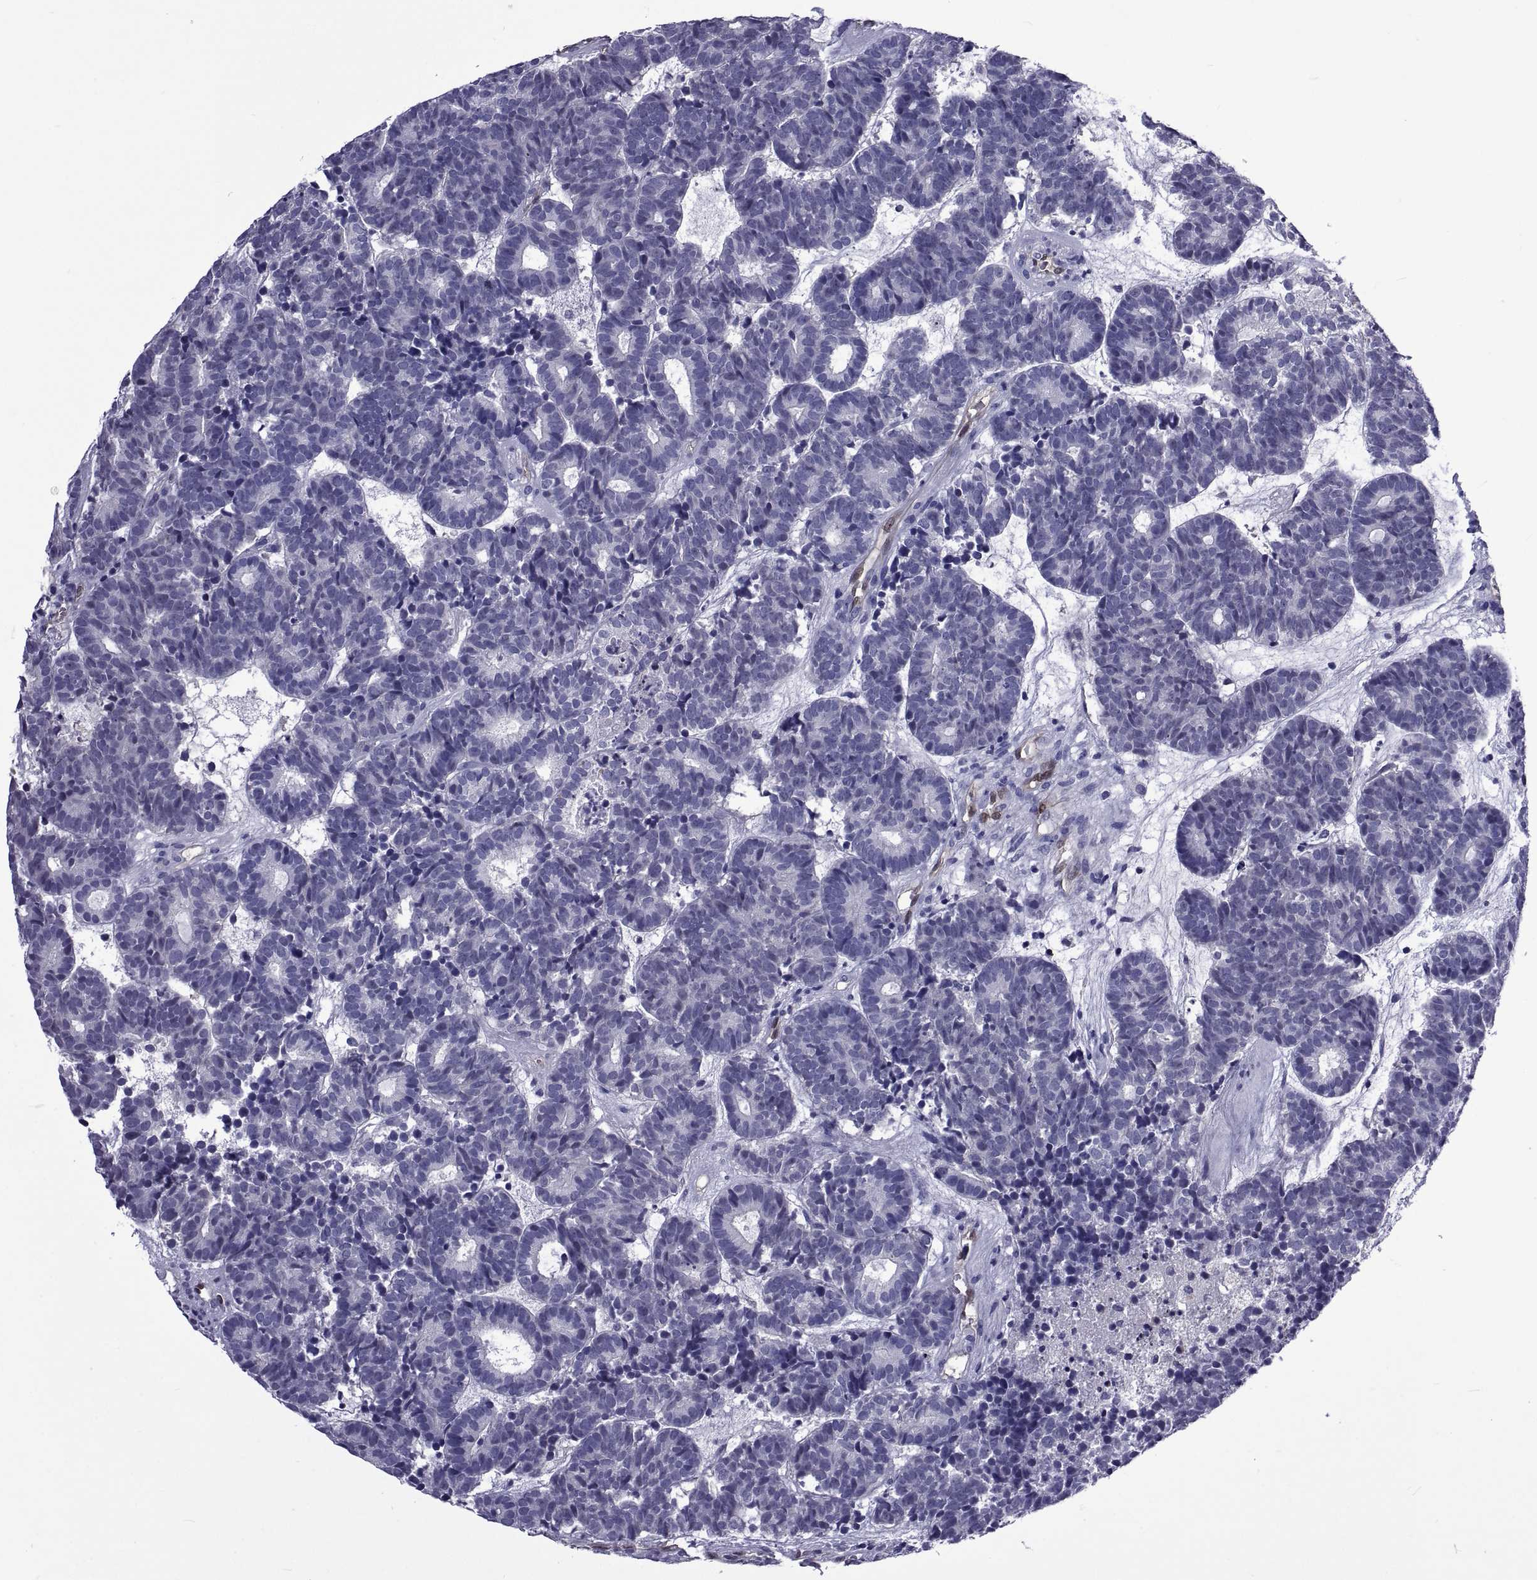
{"staining": {"intensity": "negative", "quantity": "none", "location": "none"}, "tissue": "head and neck cancer", "cell_type": "Tumor cells", "image_type": "cancer", "snomed": [{"axis": "morphology", "description": "Adenocarcinoma, NOS"}, {"axis": "topography", "description": "Head-Neck"}], "caption": "An immunohistochemistry histopathology image of head and neck cancer is shown. There is no staining in tumor cells of head and neck cancer.", "gene": "LCN9", "patient": {"sex": "female", "age": 81}}